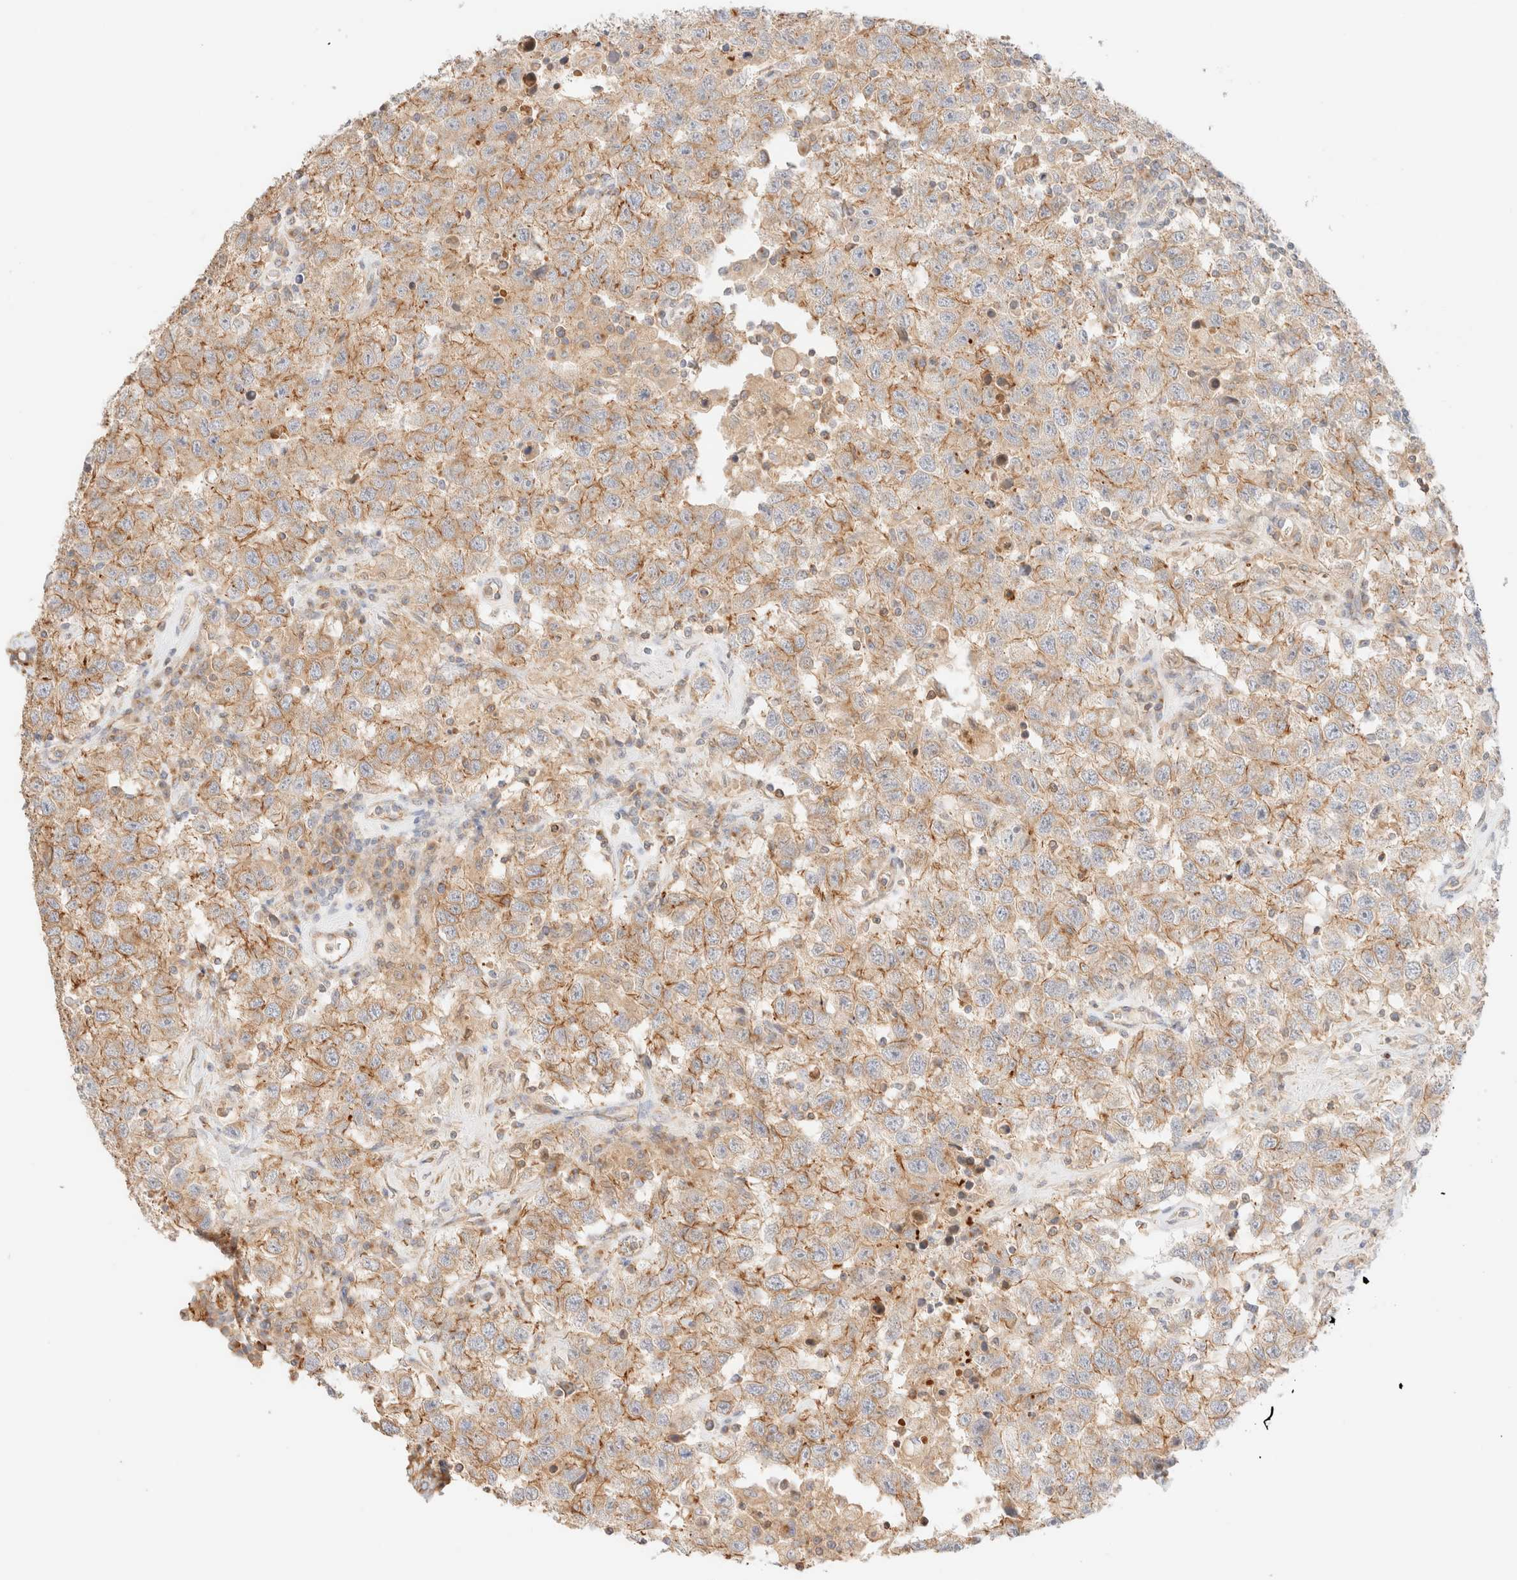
{"staining": {"intensity": "weak", "quantity": ">75%", "location": "cytoplasmic/membranous"}, "tissue": "testis cancer", "cell_type": "Tumor cells", "image_type": "cancer", "snomed": [{"axis": "morphology", "description": "Seminoma, NOS"}, {"axis": "topography", "description": "Testis"}], "caption": "The photomicrograph exhibits a brown stain indicating the presence of a protein in the cytoplasmic/membranous of tumor cells in testis seminoma.", "gene": "MYO10", "patient": {"sex": "male", "age": 41}}